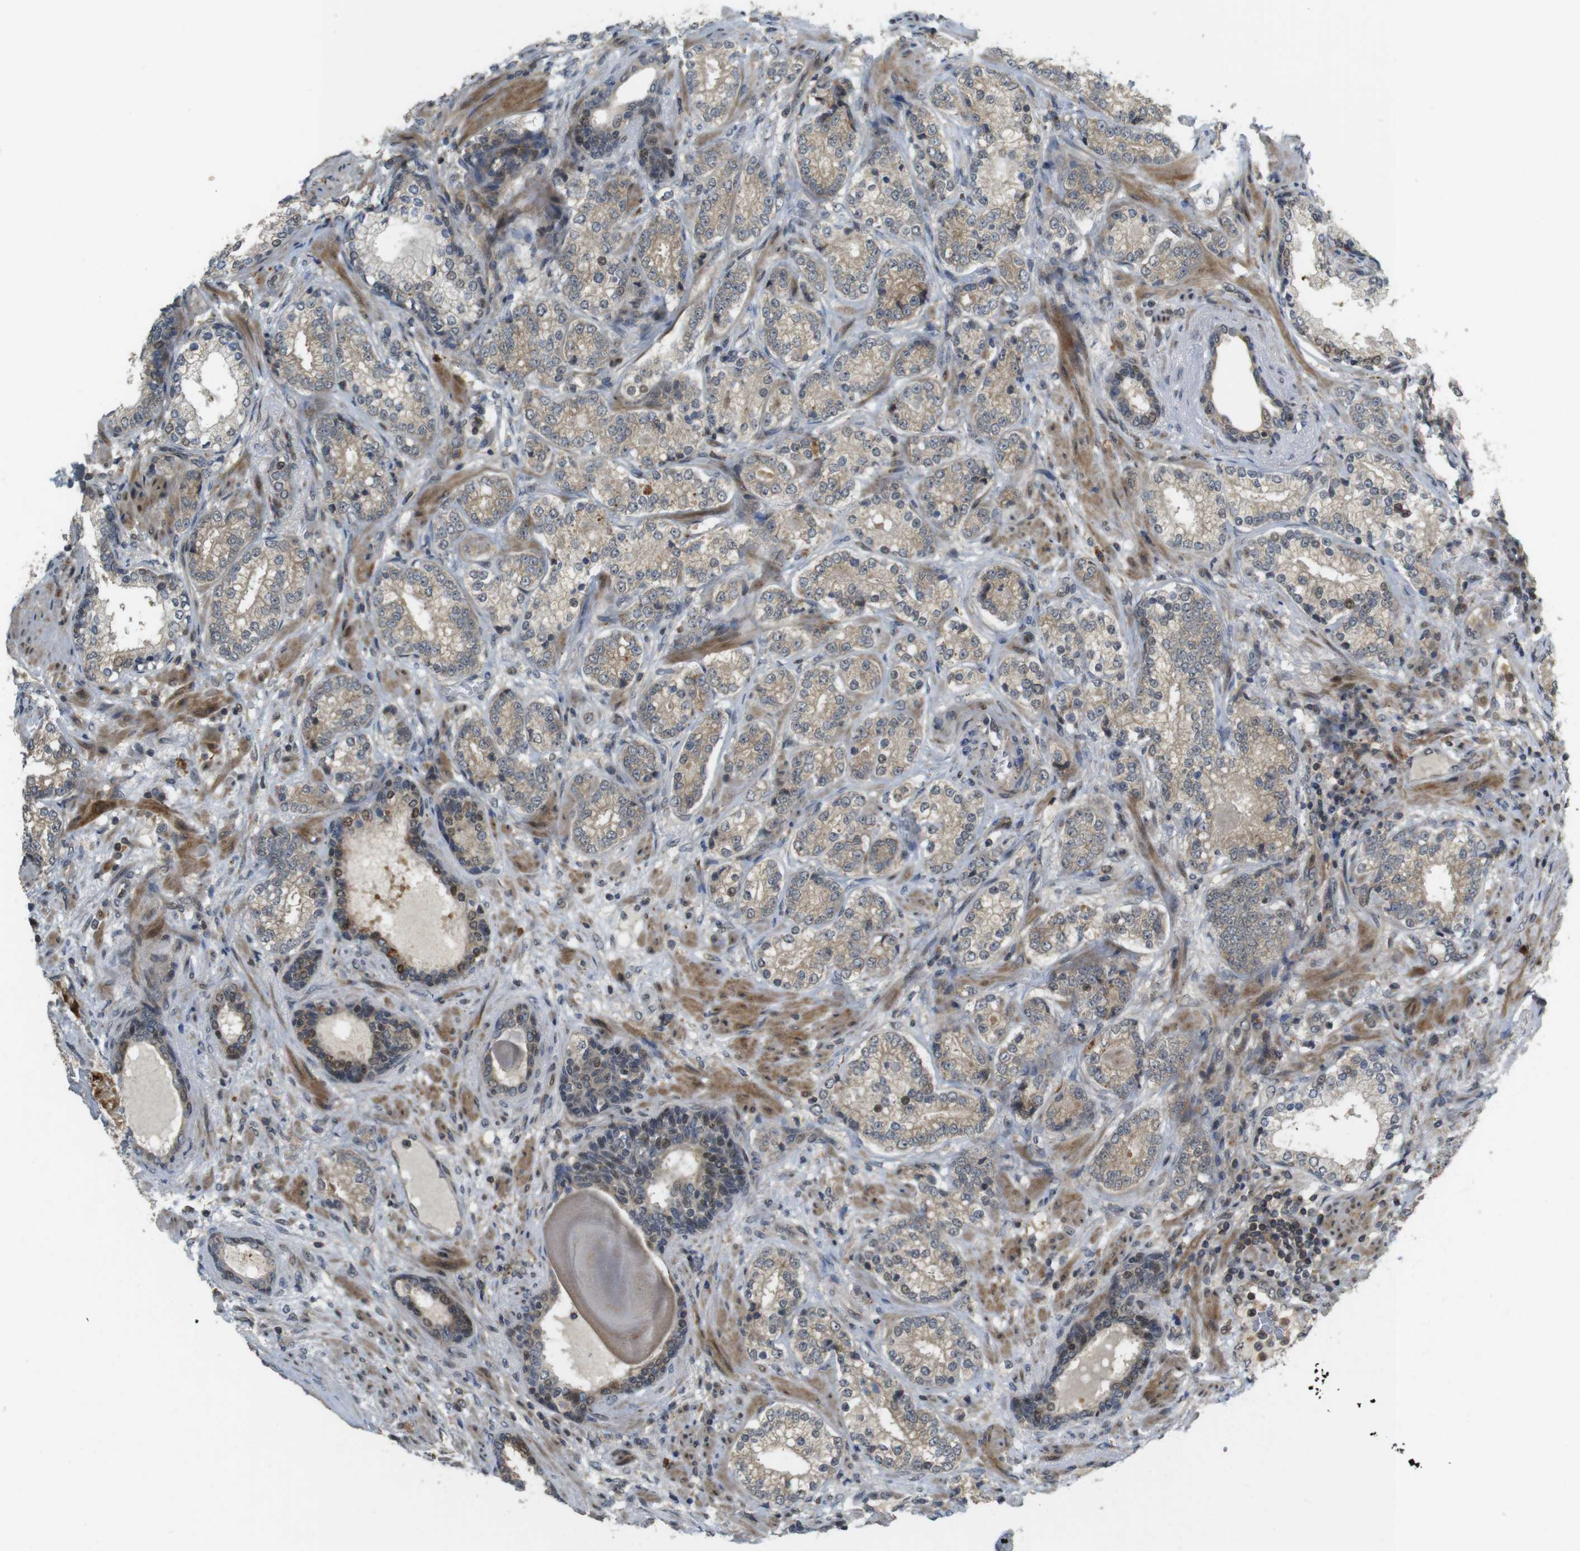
{"staining": {"intensity": "weak", "quantity": ">75%", "location": "cytoplasmic/membranous"}, "tissue": "prostate cancer", "cell_type": "Tumor cells", "image_type": "cancer", "snomed": [{"axis": "morphology", "description": "Adenocarcinoma, High grade"}, {"axis": "topography", "description": "Prostate"}], "caption": "Protein staining exhibits weak cytoplasmic/membranous expression in about >75% of tumor cells in prostate cancer.", "gene": "TMX3", "patient": {"sex": "male", "age": 61}}